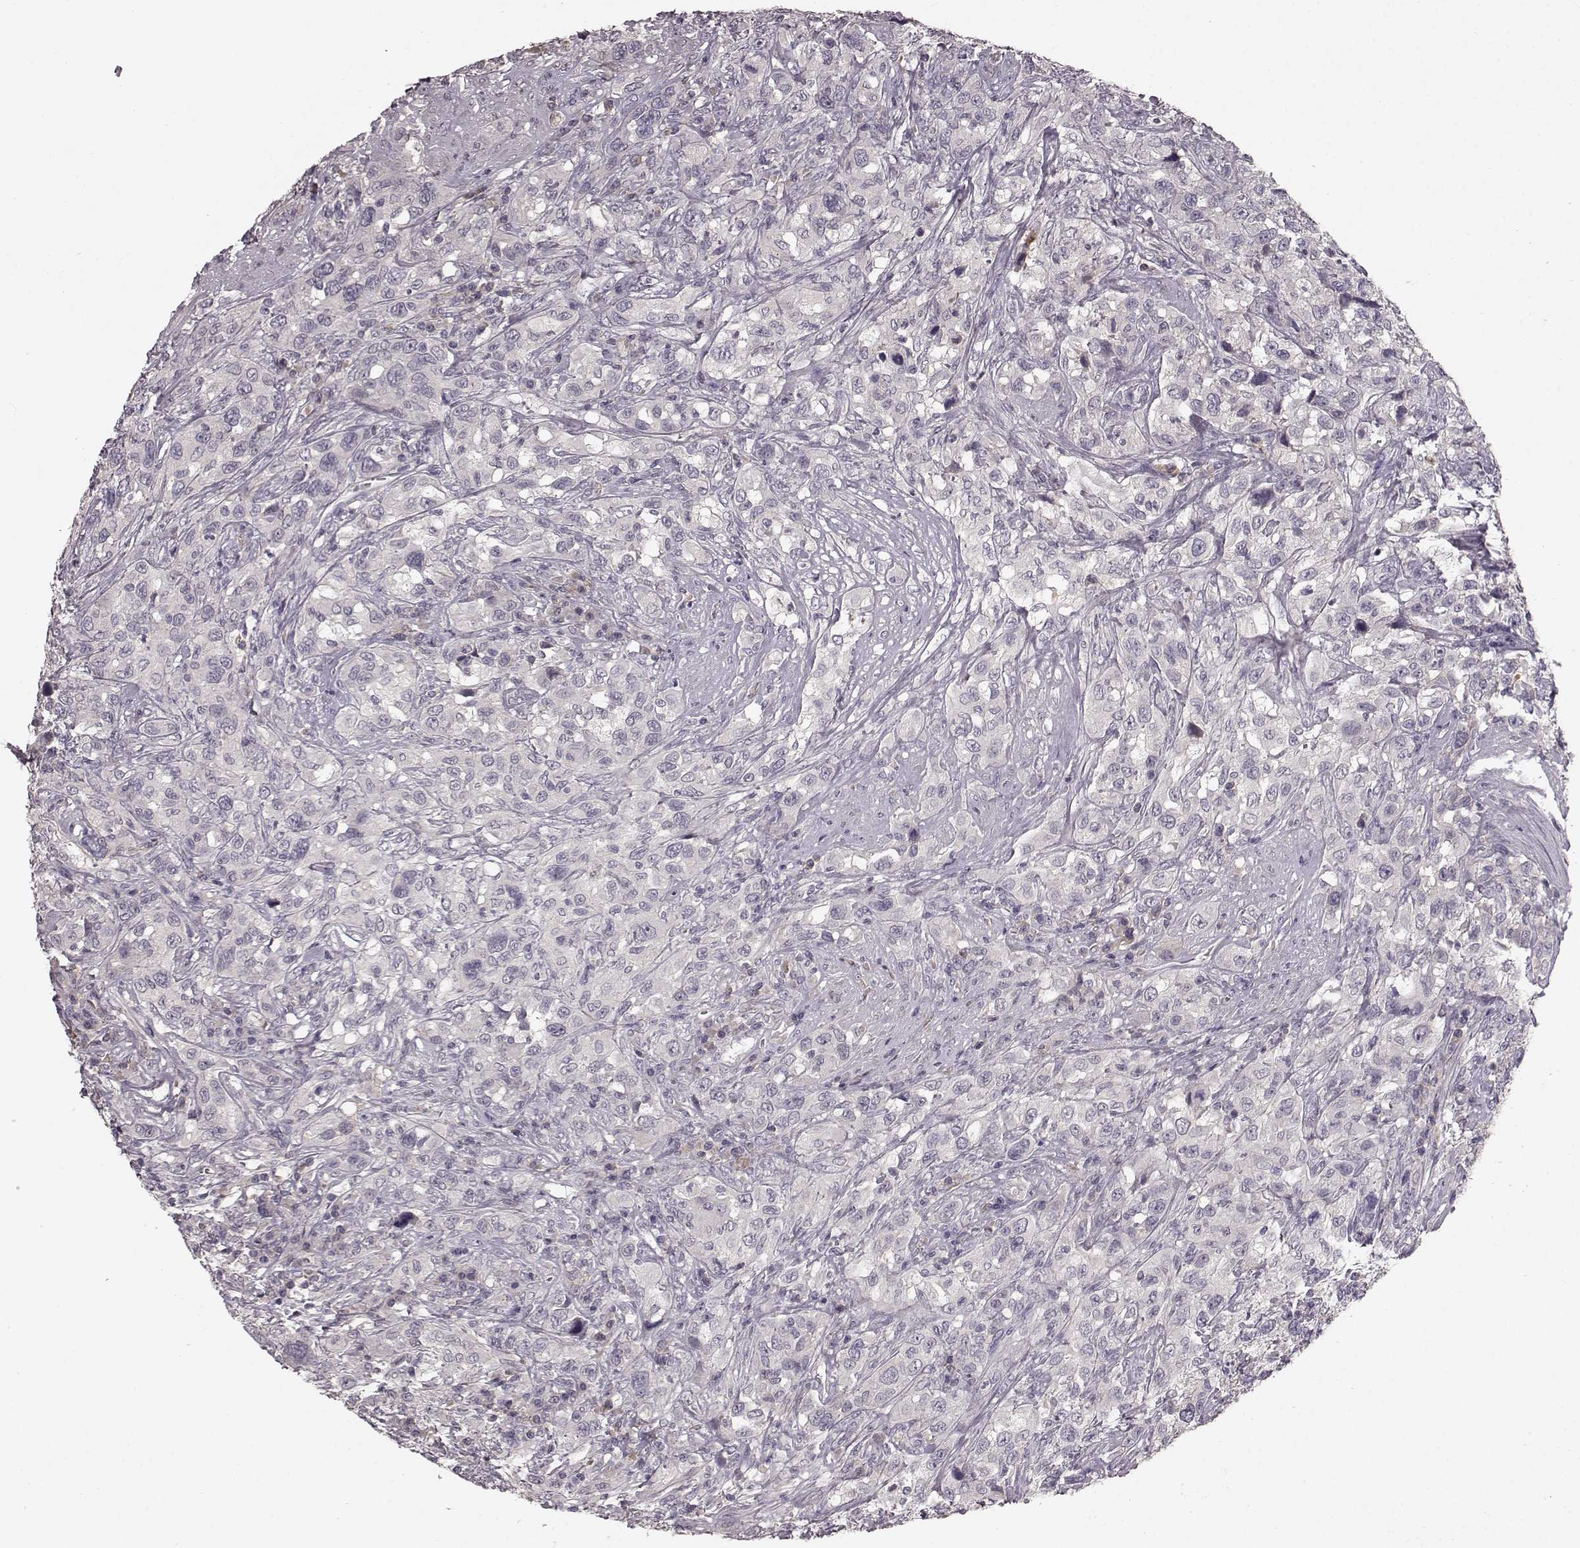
{"staining": {"intensity": "negative", "quantity": "none", "location": "none"}, "tissue": "urothelial cancer", "cell_type": "Tumor cells", "image_type": "cancer", "snomed": [{"axis": "morphology", "description": "Urothelial carcinoma, NOS"}, {"axis": "morphology", "description": "Urothelial carcinoma, High grade"}, {"axis": "topography", "description": "Urinary bladder"}], "caption": "DAB immunohistochemical staining of human high-grade urothelial carcinoma reveals no significant staining in tumor cells.", "gene": "SLC22A18", "patient": {"sex": "female", "age": 64}}